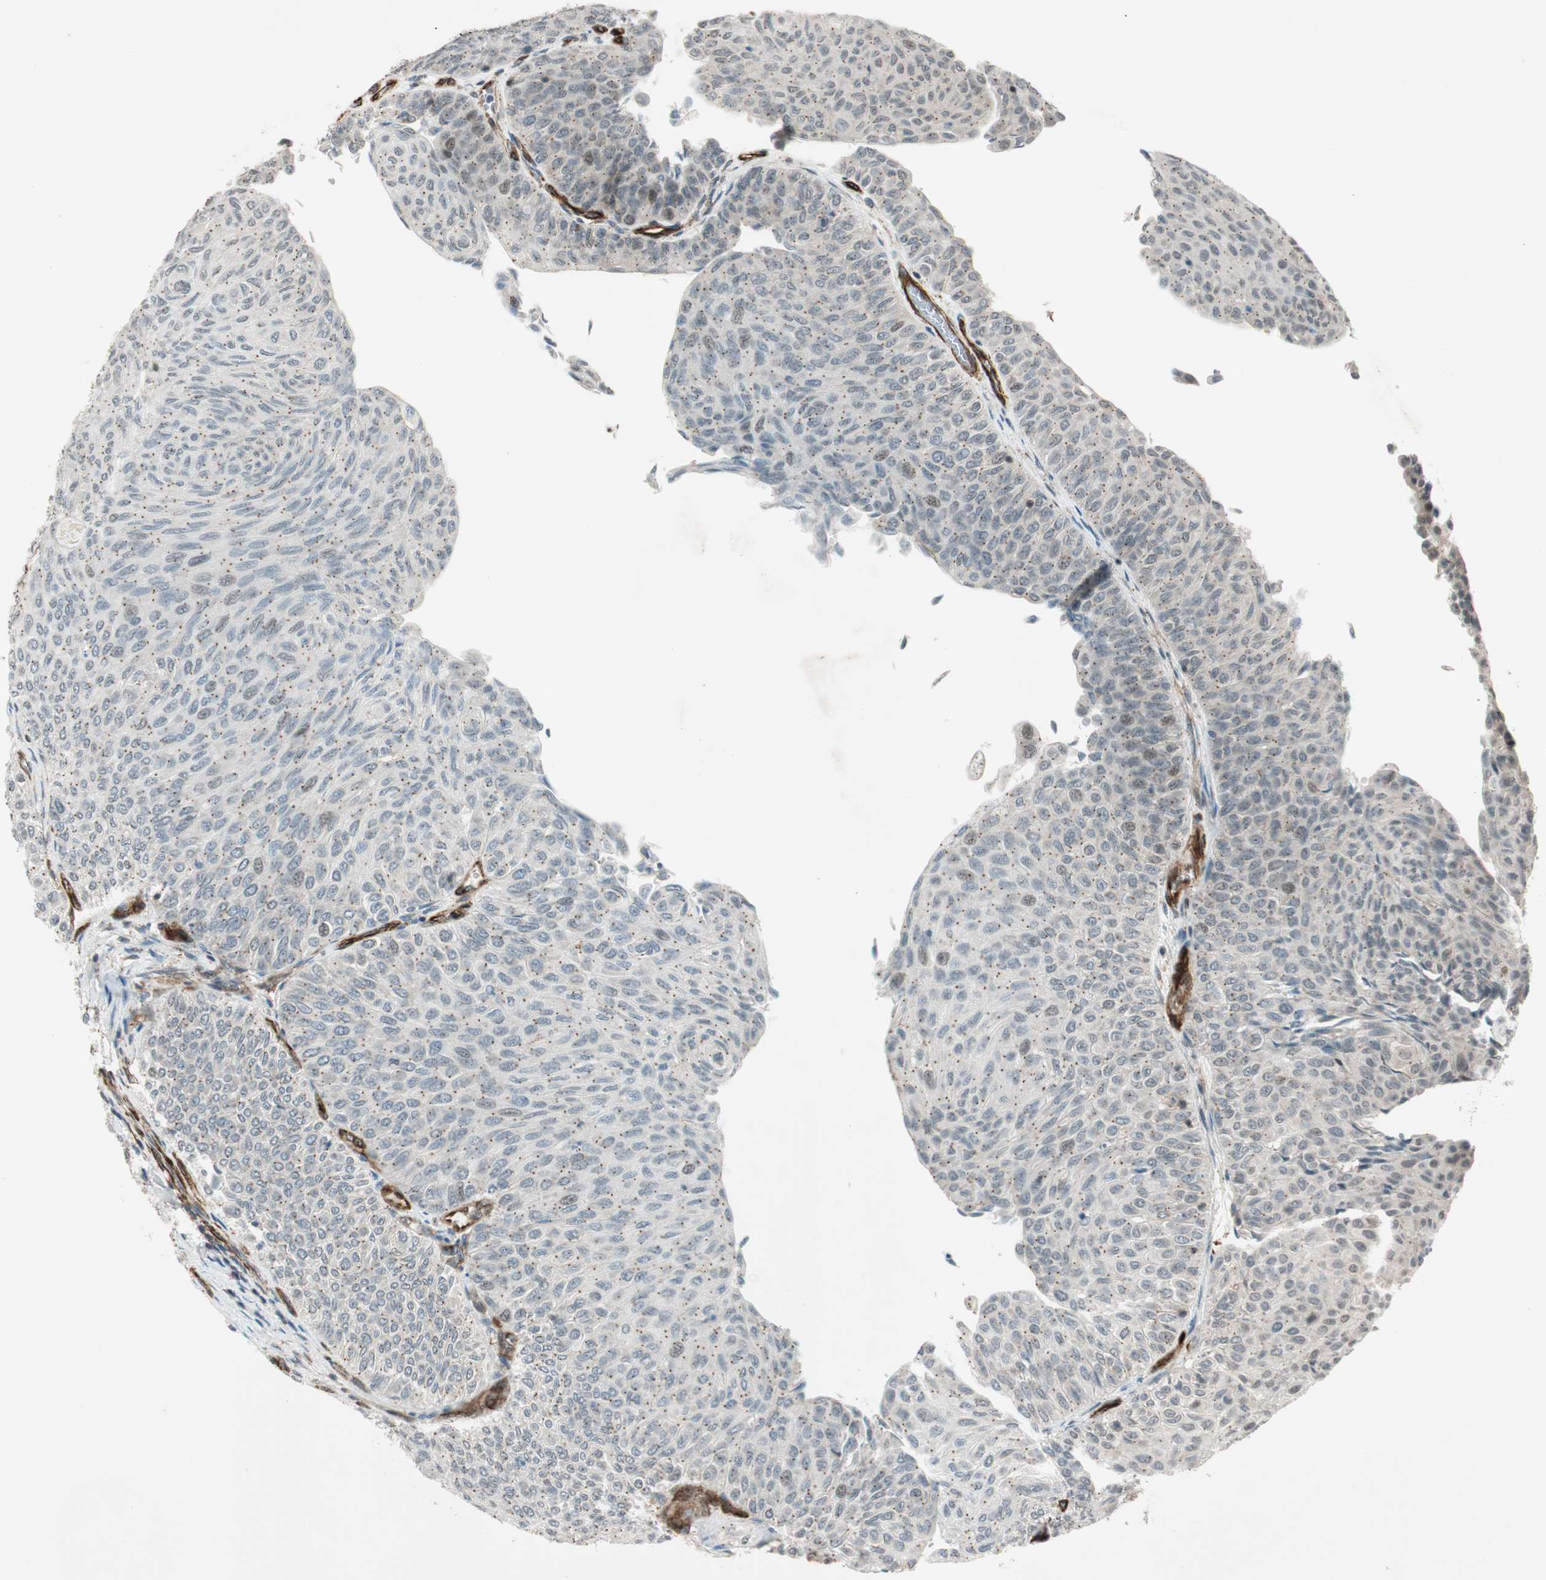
{"staining": {"intensity": "moderate", "quantity": "<25%", "location": "cytoplasmic/membranous"}, "tissue": "urothelial cancer", "cell_type": "Tumor cells", "image_type": "cancer", "snomed": [{"axis": "morphology", "description": "Urothelial carcinoma, Low grade"}, {"axis": "topography", "description": "Urinary bladder"}], "caption": "A low amount of moderate cytoplasmic/membranous positivity is appreciated in about <25% of tumor cells in urothelial cancer tissue. (Stains: DAB (3,3'-diaminobenzidine) in brown, nuclei in blue, Microscopy: brightfield microscopy at high magnification).", "gene": "CDK19", "patient": {"sex": "male", "age": 78}}